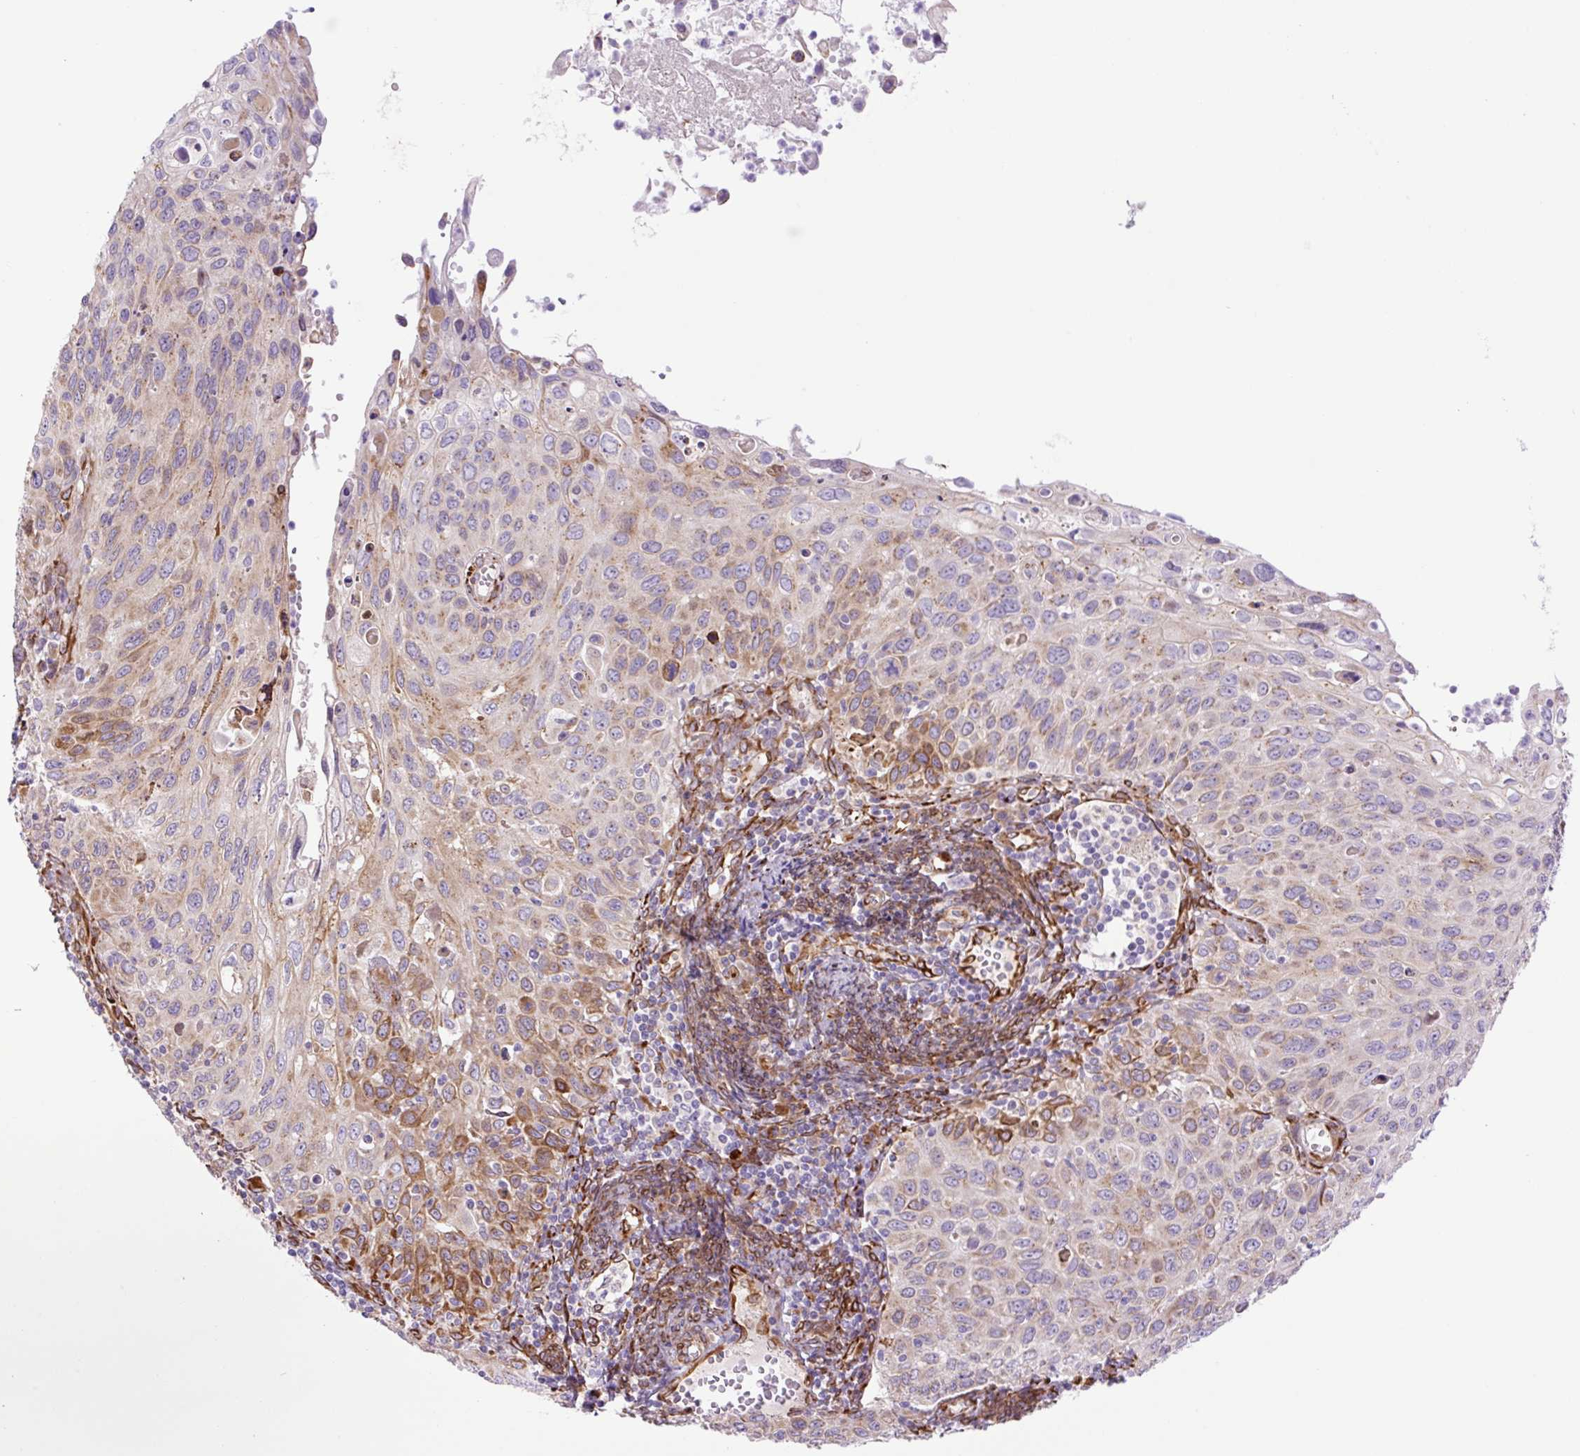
{"staining": {"intensity": "moderate", "quantity": "25%-75%", "location": "cytoplasmic/membranous"}, "tissue": "cervical cancer", "cell_type": "Tumor cells", "image_type": "cancer", "snomed": [{"axis": "morphology", "description": "Squamous cell carcinoma, NOS"}, {"axis": "topography", "description": "Cervix"}], "caption": "Immunohistochemistry of cervical squamous cell carcinoma displays medium levels of moderate cytoplasmic/membranous positivity in approximately 25%-75% of tumor cells.", "gene": "RAB30", "patient": {"sex": "female", "age": 70}}